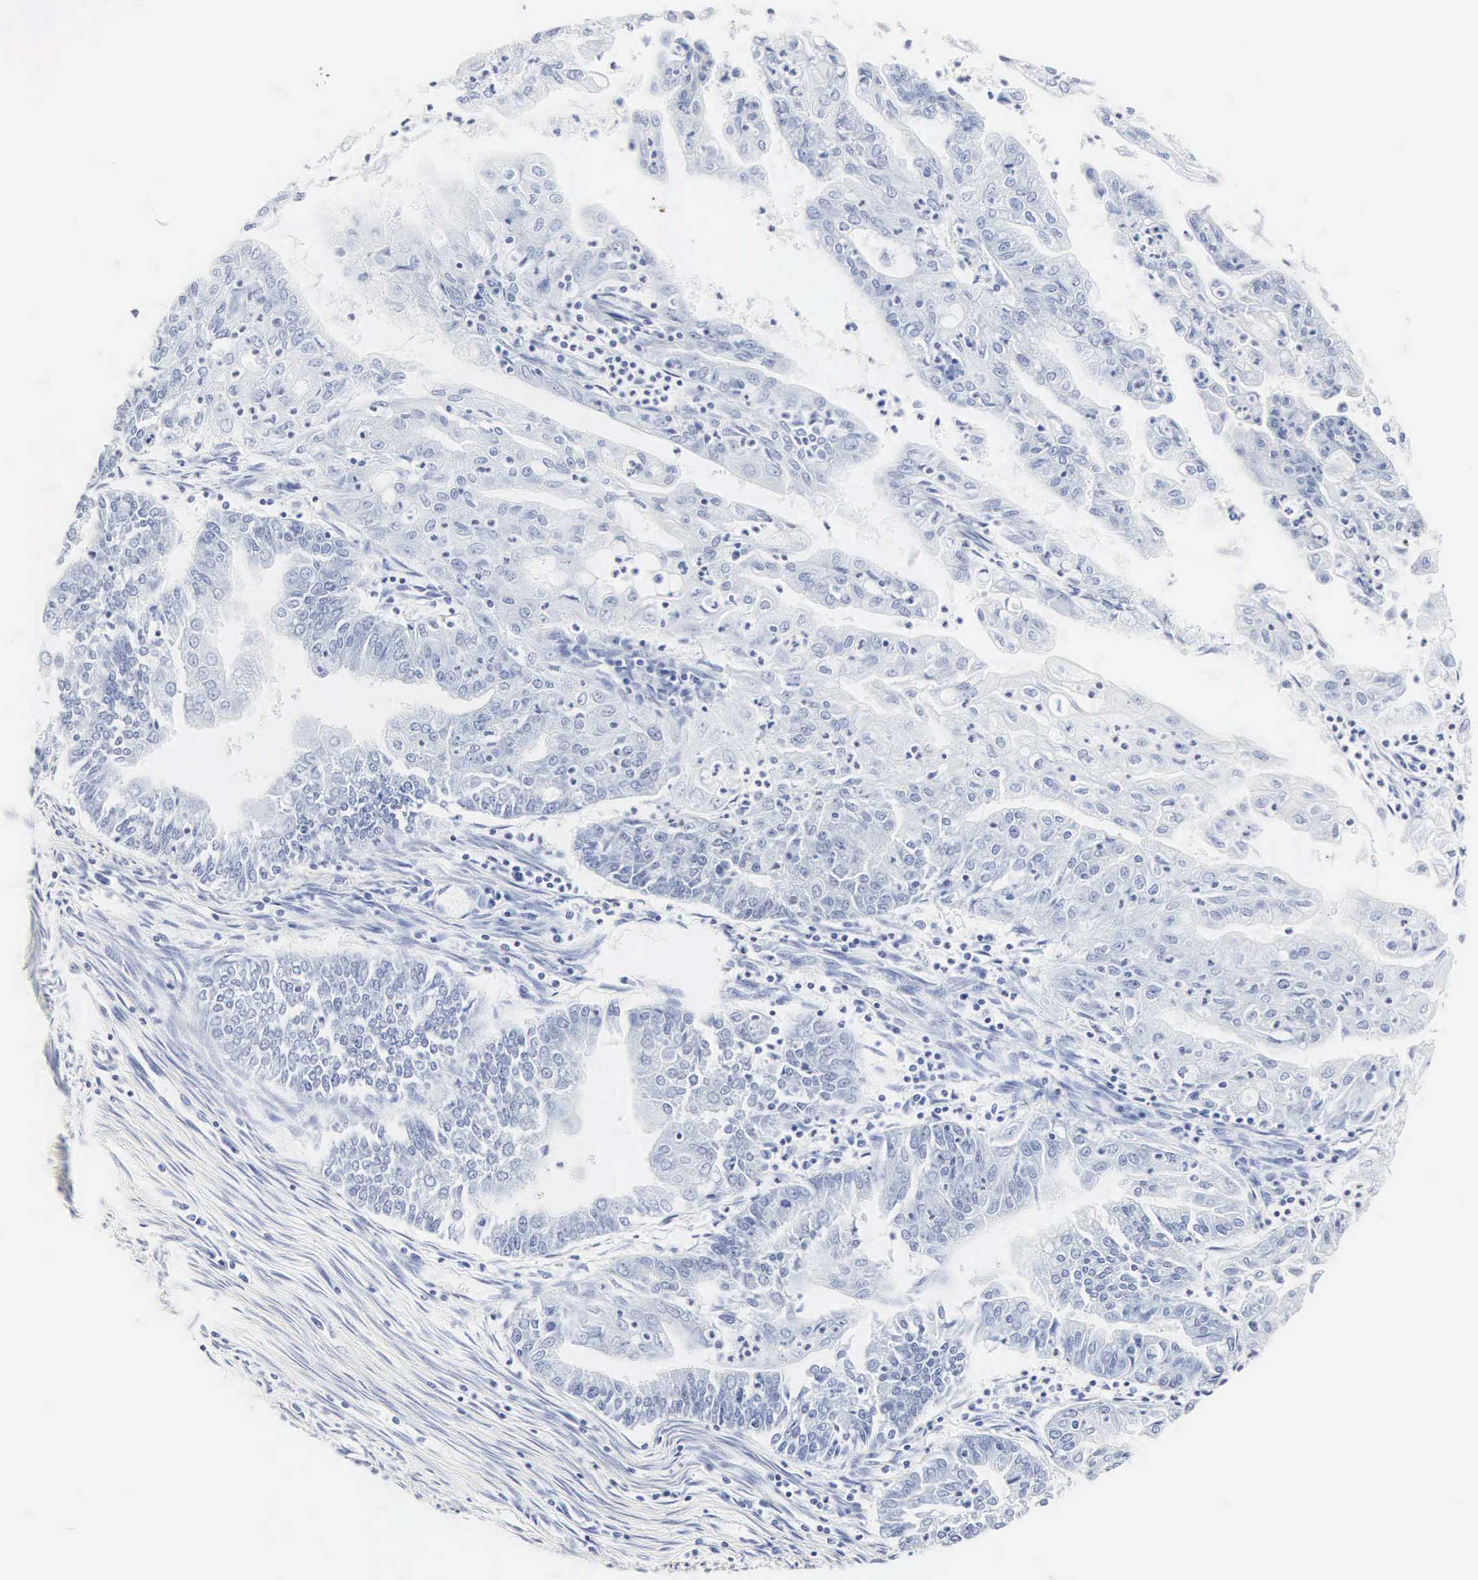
{"staining": {"intensity": "negative", "quantity": "none", "location": "none"}, "tissue": "endometrial cancer", "cell_type": "Tumor cells", "image_type": "cancer", "snomed": [{"axis": "morphology", "description": "Adenocarcinoma, NOS"}, {"axis": "topography", "description": "Endometrium"}], "caption": "Immunohistochemical staining of endometrial cancer demonstrates no significant staining in tumor cells.", "gene": "INS", "patient": {"sex": "female", "age": 75}}